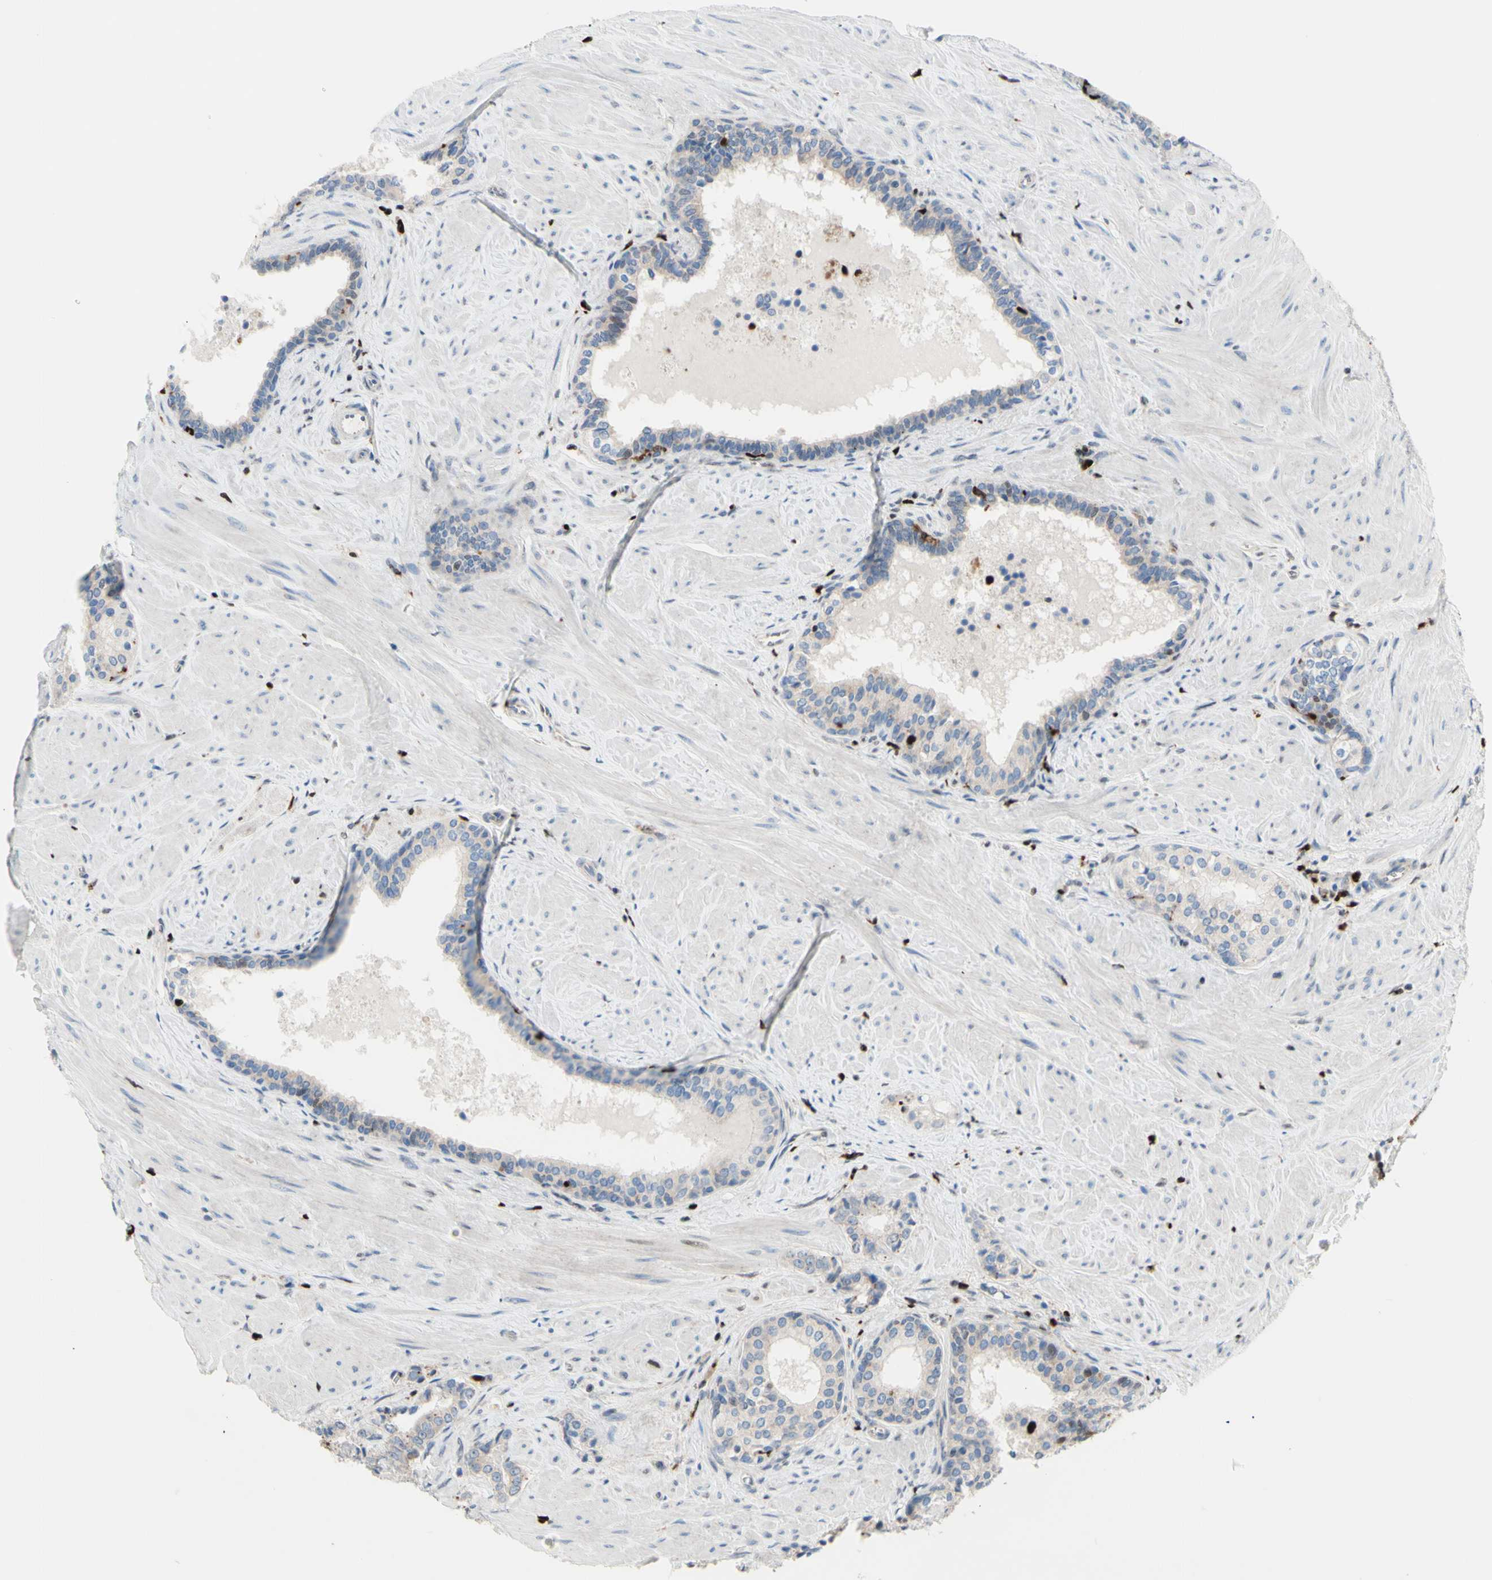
{"staining": {"intensity": "weak", "quantity": ">75%", "location": "cytoplasmic/membranous"}, "tissue": "prostate cancer", "cell_type": "Tumor cells", "image_type": "cancer", "snomed": [{"axis": "morphology", "description": "Adenocarcinoma, Low grade"}, {"axis": "topography", "description": "Prostate"}], "caption": "Tumor cells show weak cytoplasmic/membranous positivity in approximately >75% of cells in adenocarcinoma (low-grade) (prostate).", "gene": "EED", "patient": {"sex": "male", "age": 60}}